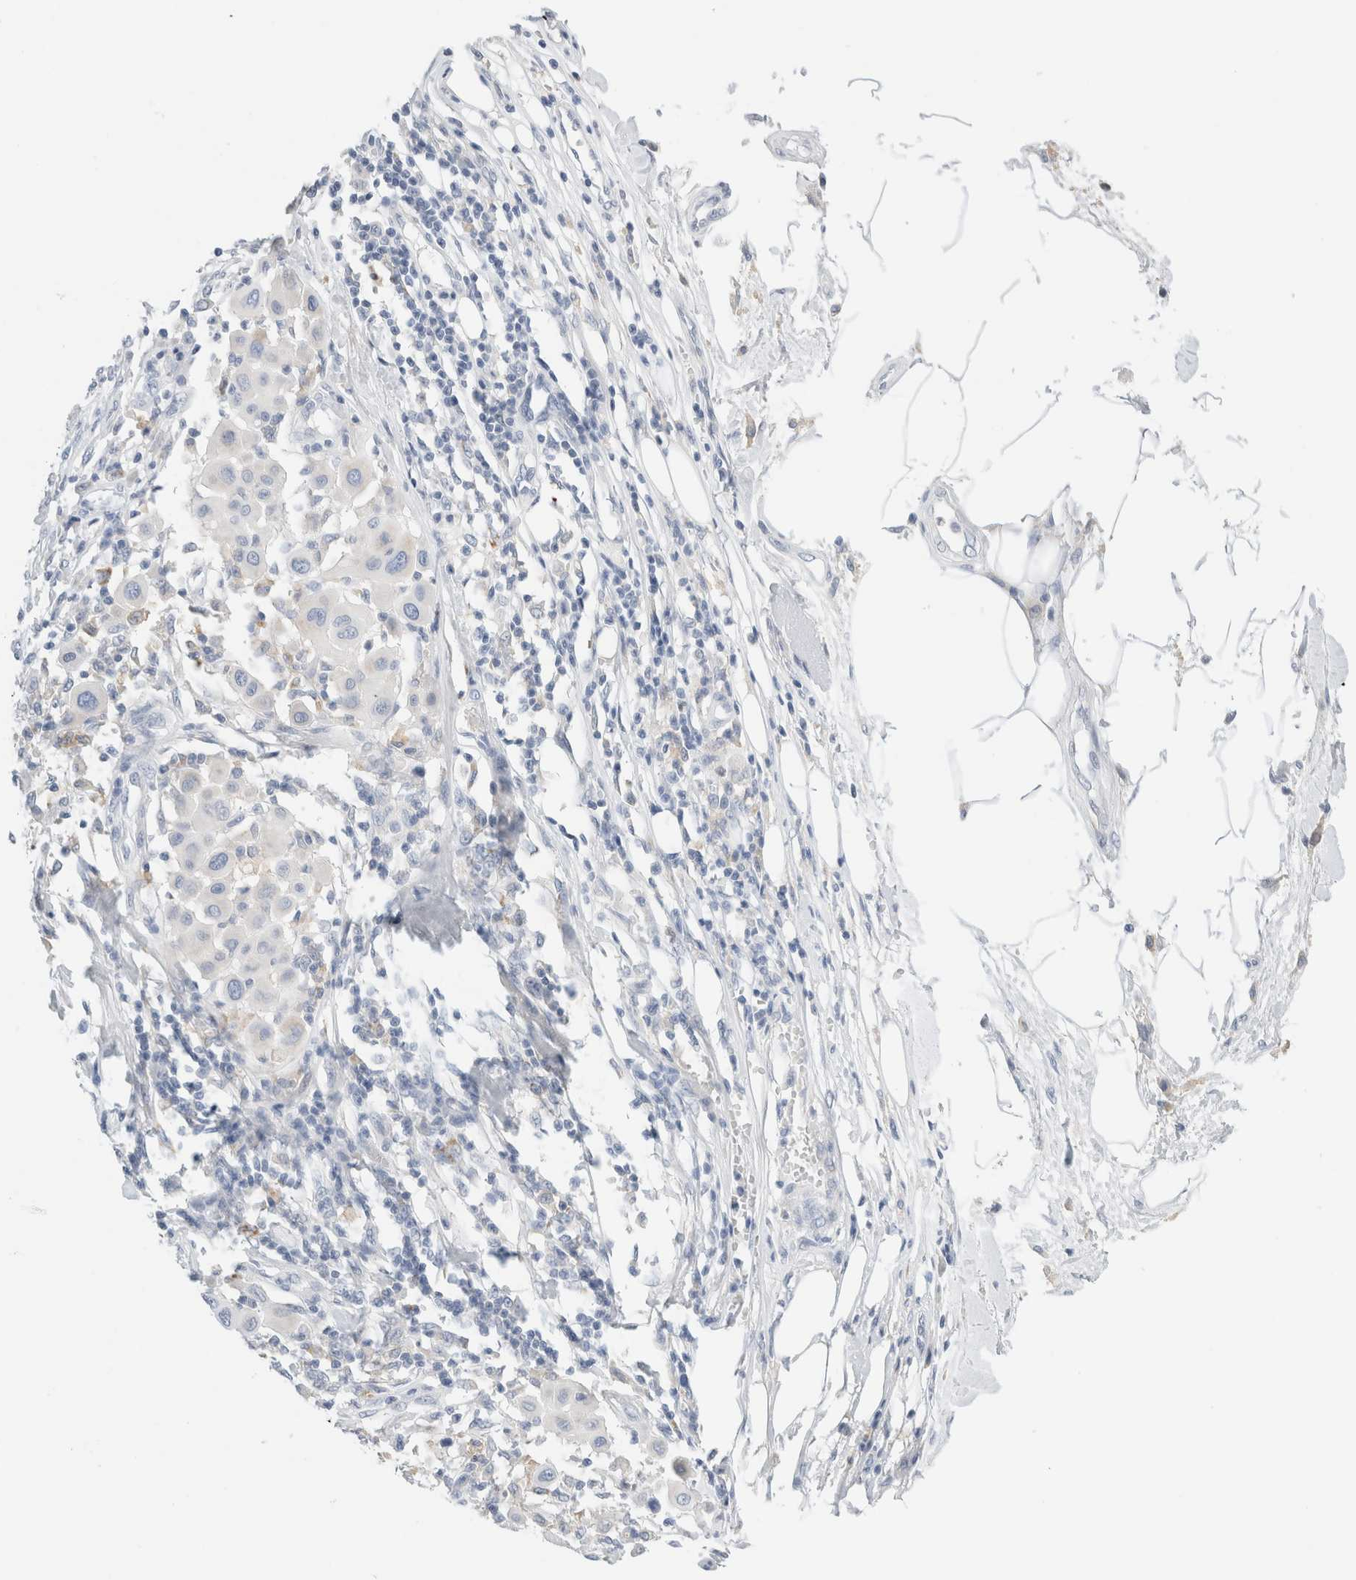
{"staining": {"intensity": "negative", "quantity": "none", "location": "none"}, "tissue": "melanoma", "cell_type": "Tumor cells", "image_type": "cancer", "snomed": [{"axis": "morphology", "description": "Malignant melanoma, Metastatic site"}, {"axis": "topography", "description": "Soft tissue"}], "caption": "This histopathology image is of malignant melanoma (metastatic site) stained with immunohistochemistry to label a protein in brown with the nuclei are counter-stained blue. There is no positivity in tumor cells.", "gene": "ADAM30", "patient": {"sex": "male", "age": 41}}